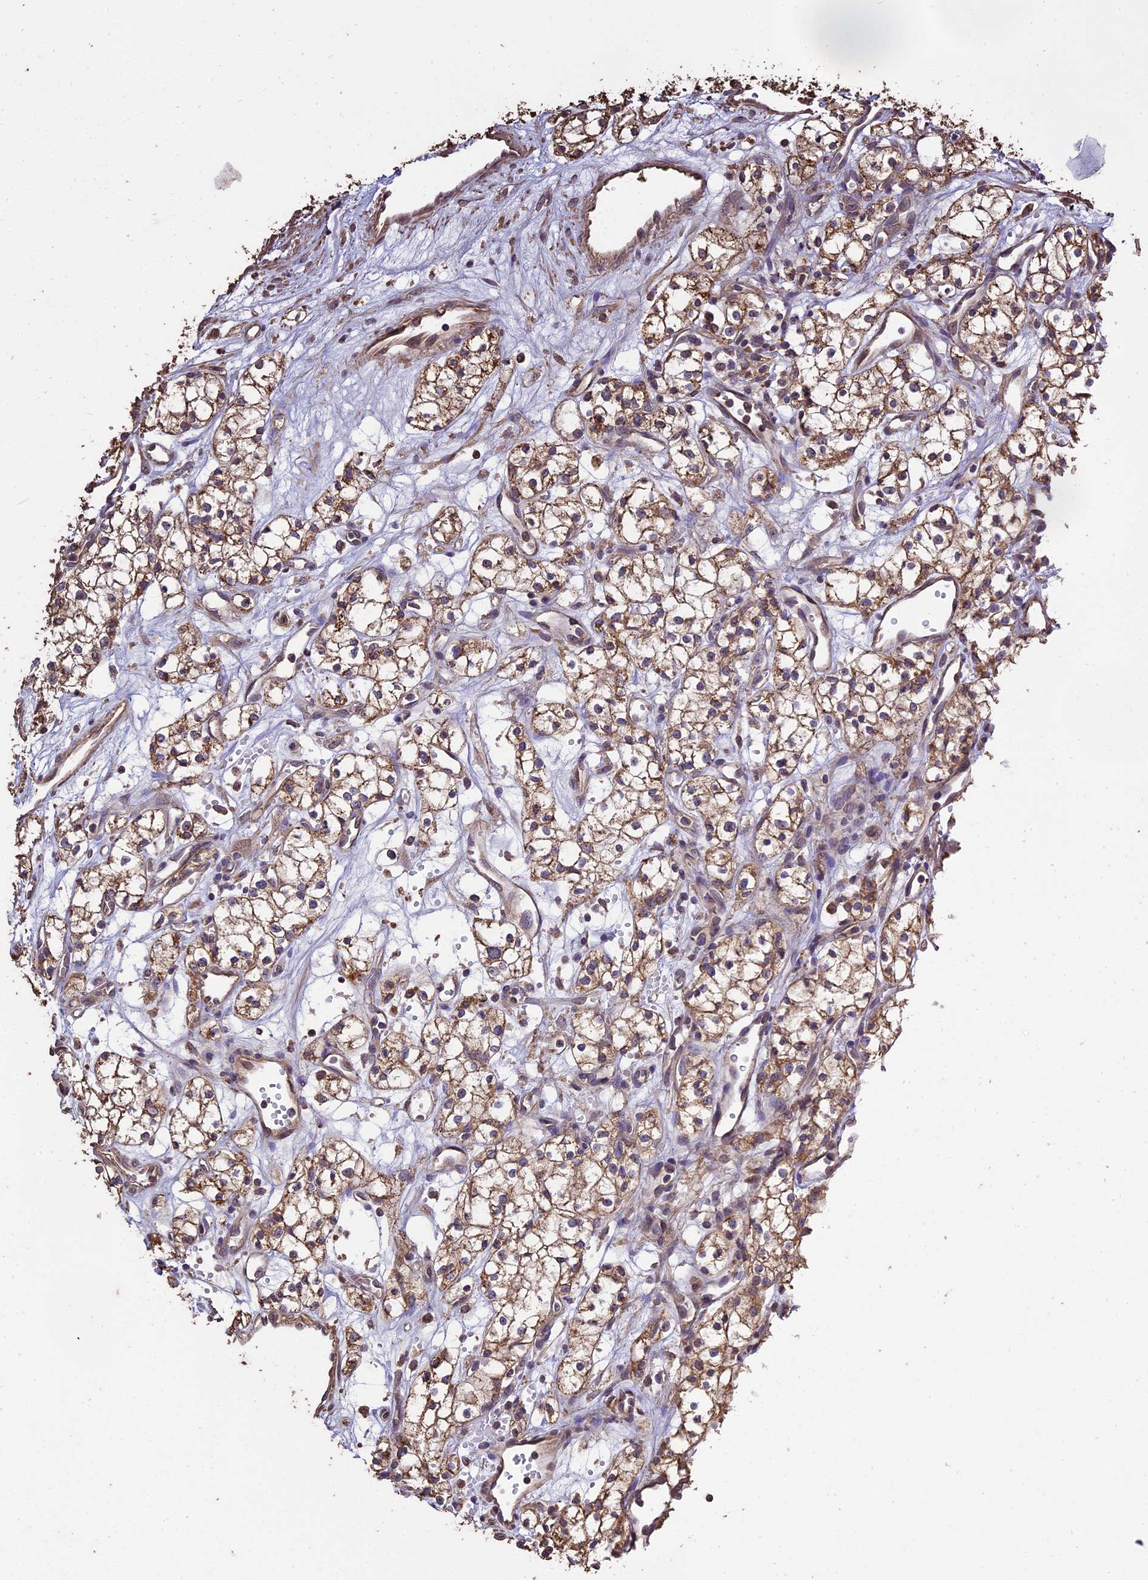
{"staining": {"intensity": "moderate", "quantity": ">75%", "location": "cytoplasmic/membranous"}, "tissue": "renal cancer", "cell_type": "Tumor cells", "image_type": "cancer", "snomed": [{"axis": "morphology", "description": "Adenocarcinoma, NOS"}, {"axis": "topography", "description": "Kidney"}], "caption": "IHC of human adenocarcinoma (renal) displays medium levels of moderate cytoplasmic/membranous staining in about >75% of tumor cells.", "gene": "PGPEP1L", "patient": {"sex": "male", "age": 59}}